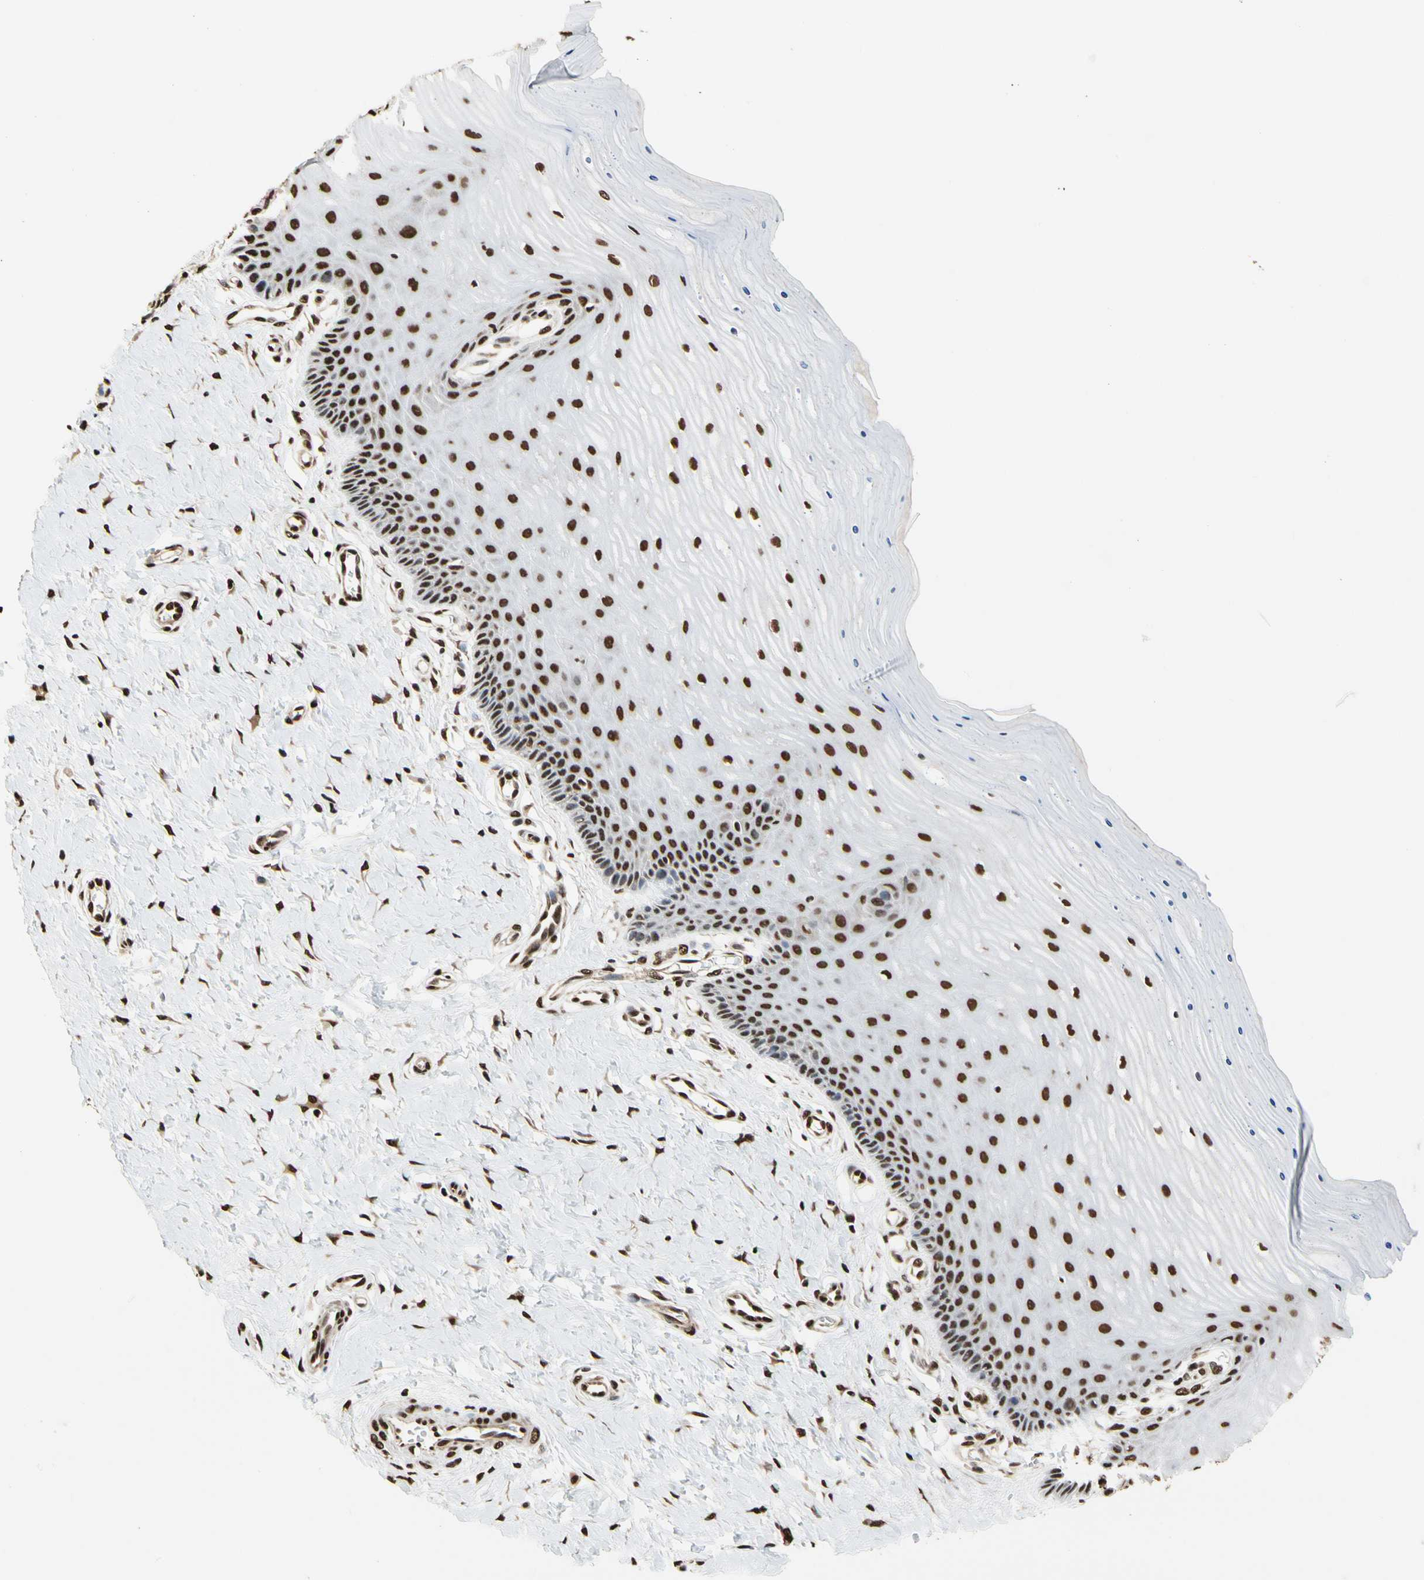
{"staining": {"intensity": "strong", "quantity": ">75%", "location": "nuclear"}, "tissue": "cervix", "cell_type": "Glandular cells", "image_type": "normal", "snomed": [{"axis": "morphology", "description": "Normal tissue, NOS"}, {"axis": "topography", "description": "Cervix"}], "caption": "Immunohistochemistry (DAB) staining of unremarkable cervix reveals strong nuclear protein expression in about >75% of glandular cells.", "gene": "HNRNPK", "patient": {"sex": "female", "age": 55}}